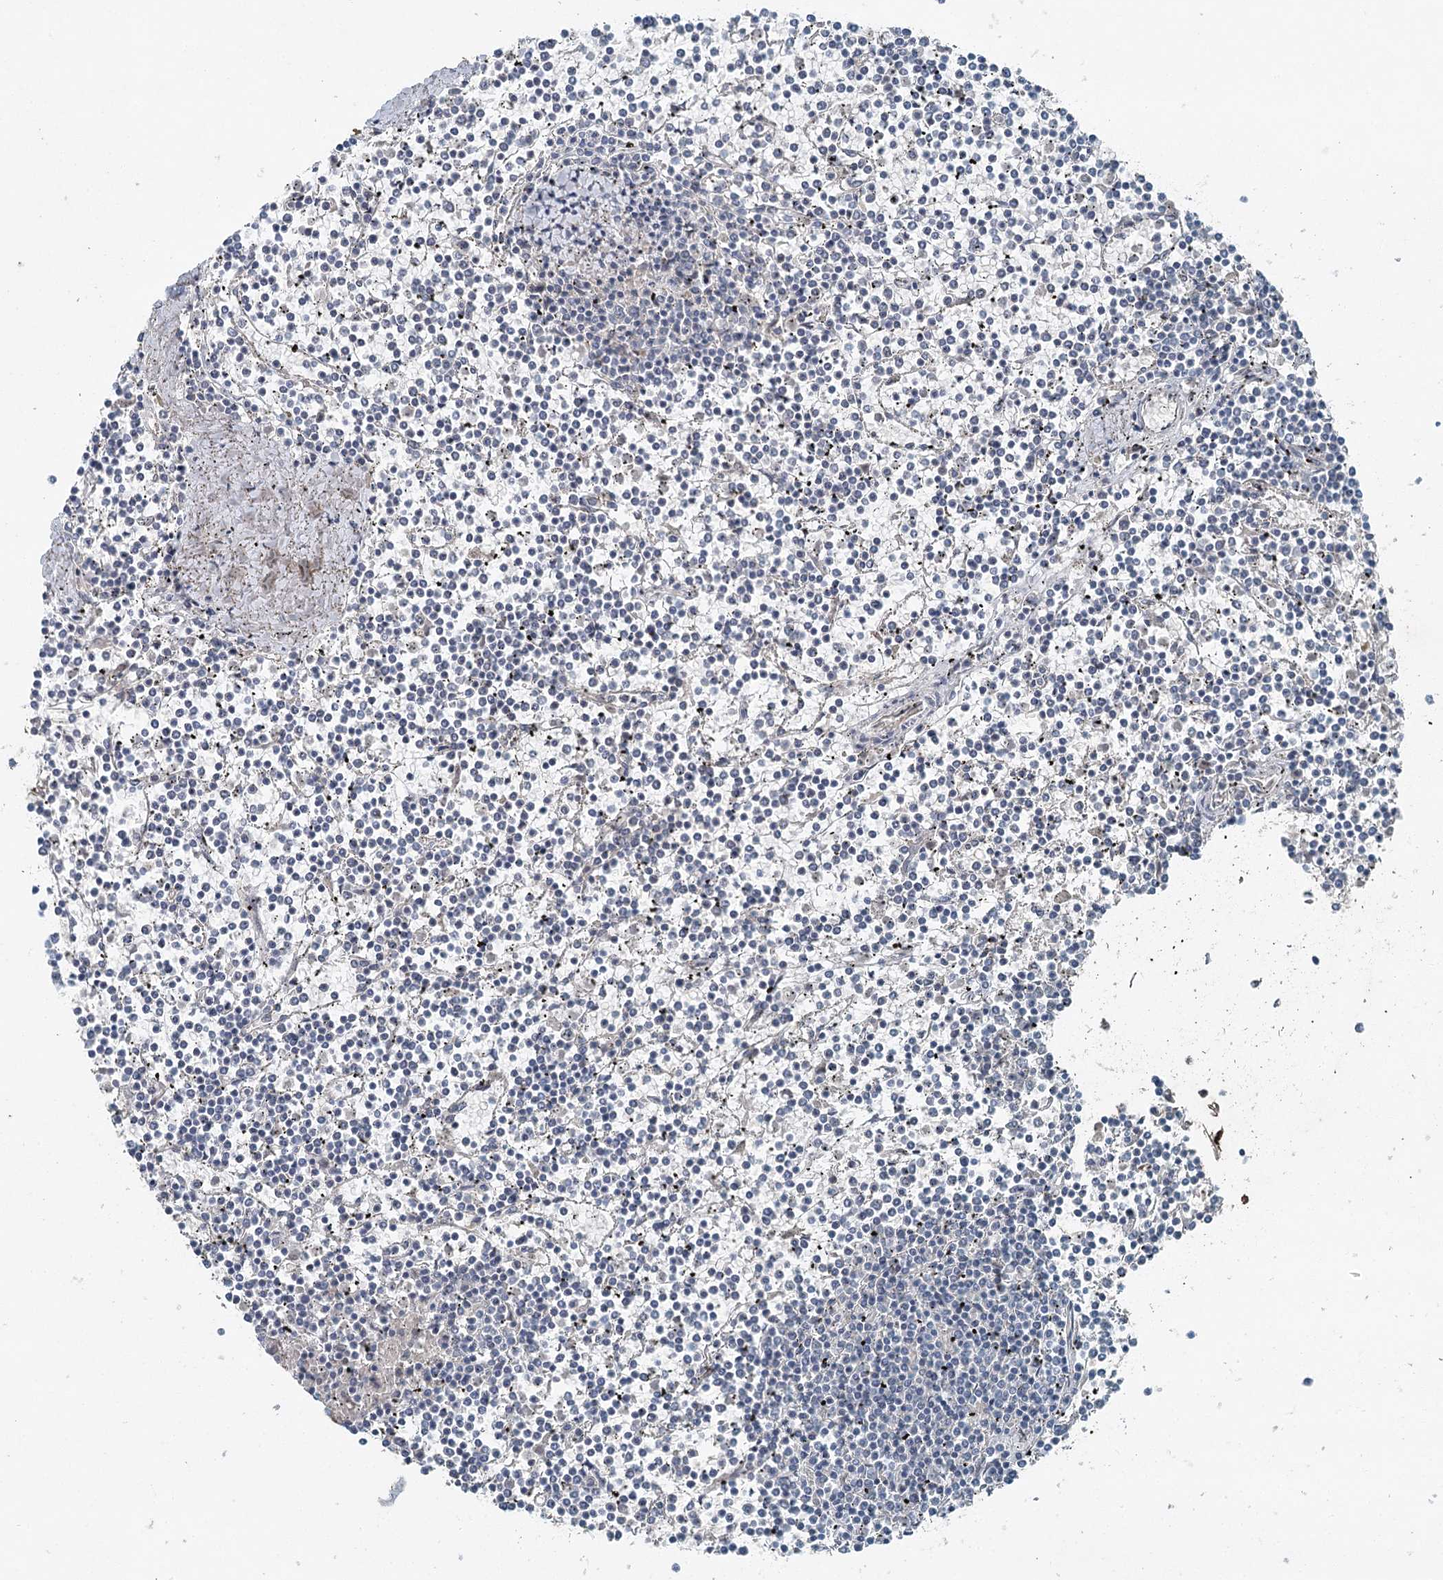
{"staining": {"intensity": "negative", "quantity": "none", "location": "none"}, "tissue": "lymphoma", "cell_type": "Tumor cells", "image_type": "cancer", "snomed": [{"axis": "morphology", "description": "Malignant lymphoma, non-Hodgkin's type, Low grade"}, {"axis": "topography", "description": "Spleen"}], "caption": "DAB (3,3'-diaminobenzidine) immunohistochemical staining of human malignant lymphoma, non-Hodgkin's type (low-grade) shows no significant positivity in tumor cells.", "gene": "CHCHD5", "patient": {"sex": "female", "age": 19}}